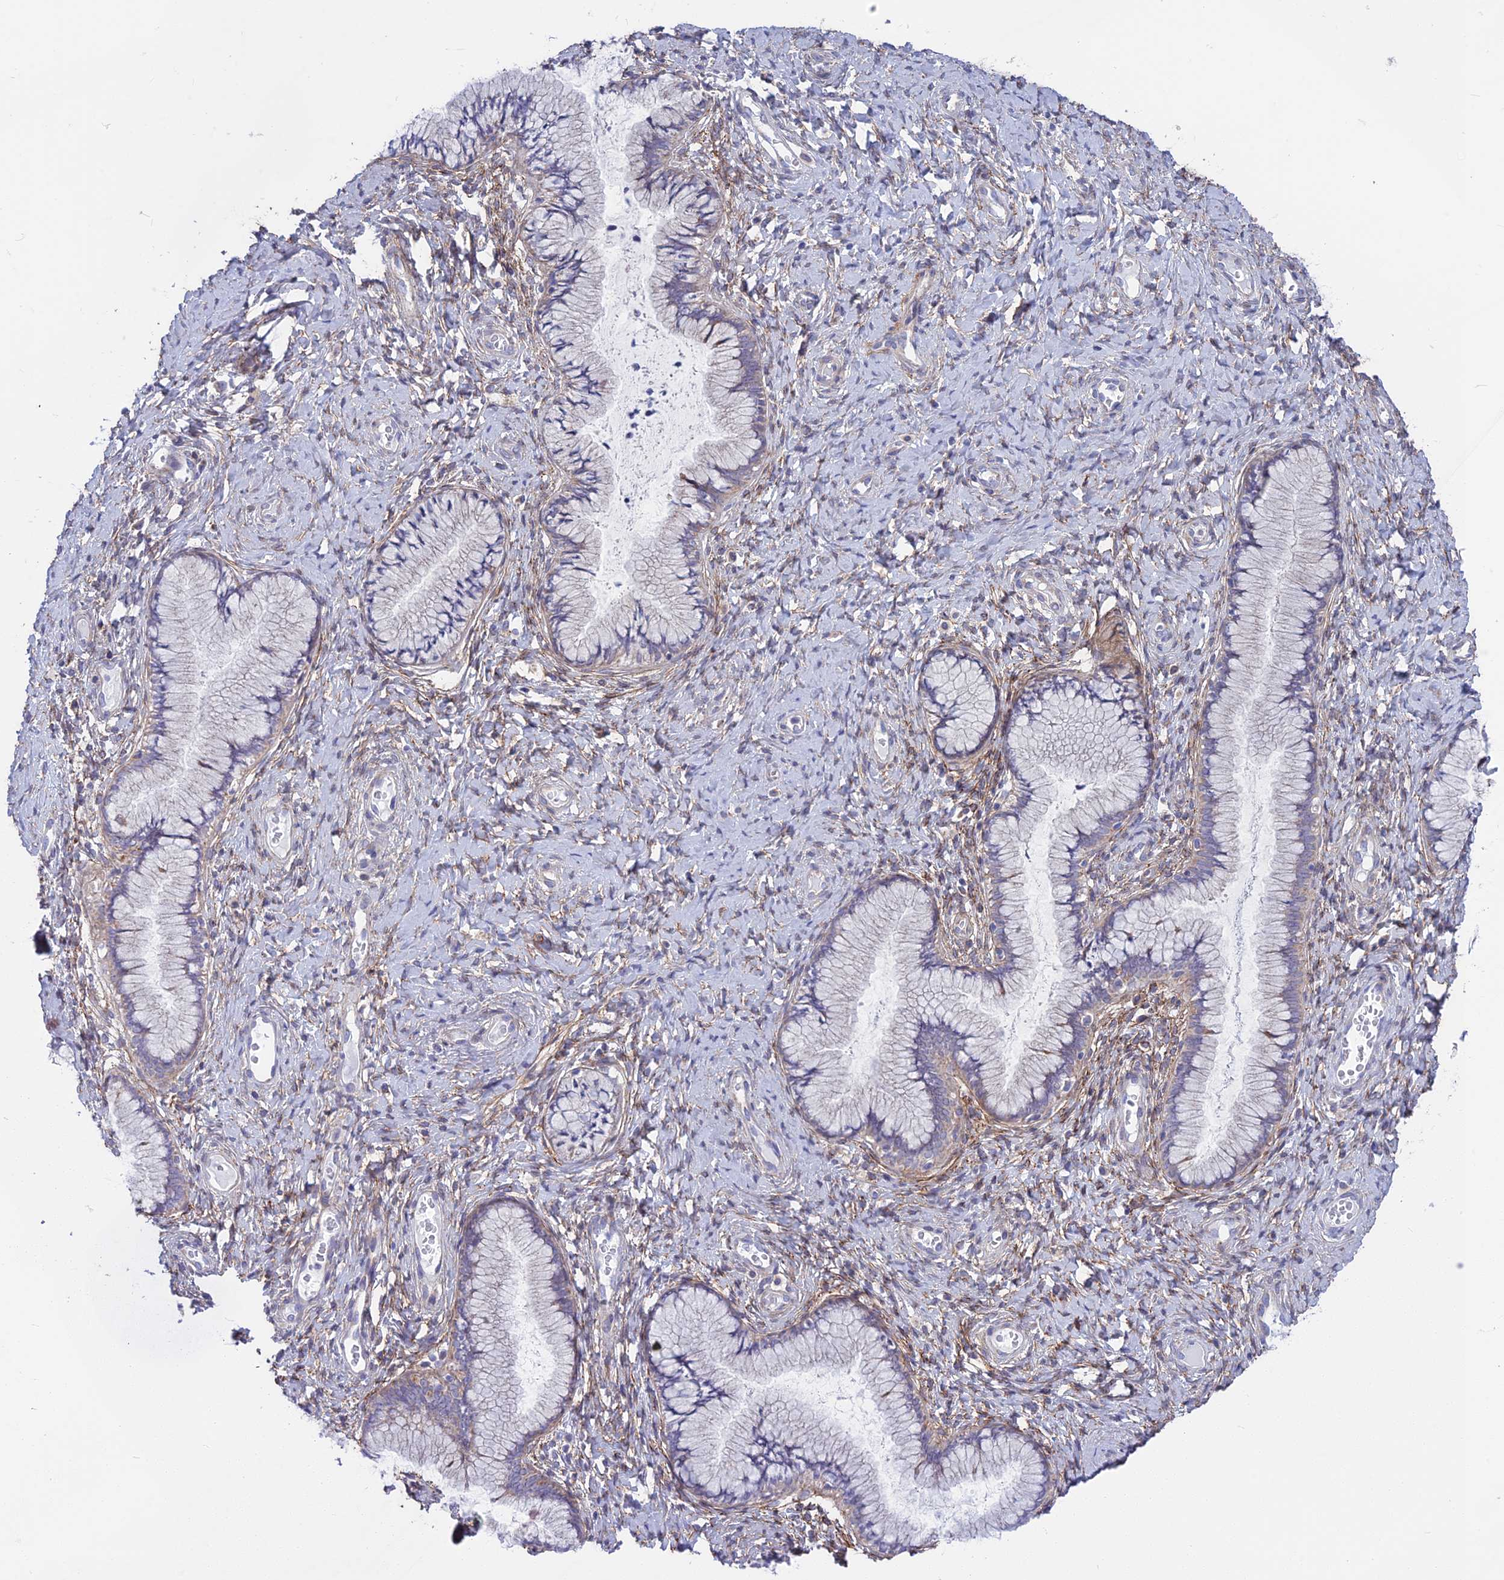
{"staining": {"intensity": "weak", "quantity": "<25%", "location": "cytoplasmic/membranous"}, "tissue": "cervix", "cell_type": "Glandular cells", "image_type": "normal", "snomed": [{"axis": "morphology", "description": "Normal tissue, NOS"}, {"axis": "topography", "description": "Cervix"}], "caption": "The histopathology image exhibits no staining of glandular cells in benign cervix.", "gene": "PLAC9", "patient": {"sex": "female", "age": 42}}